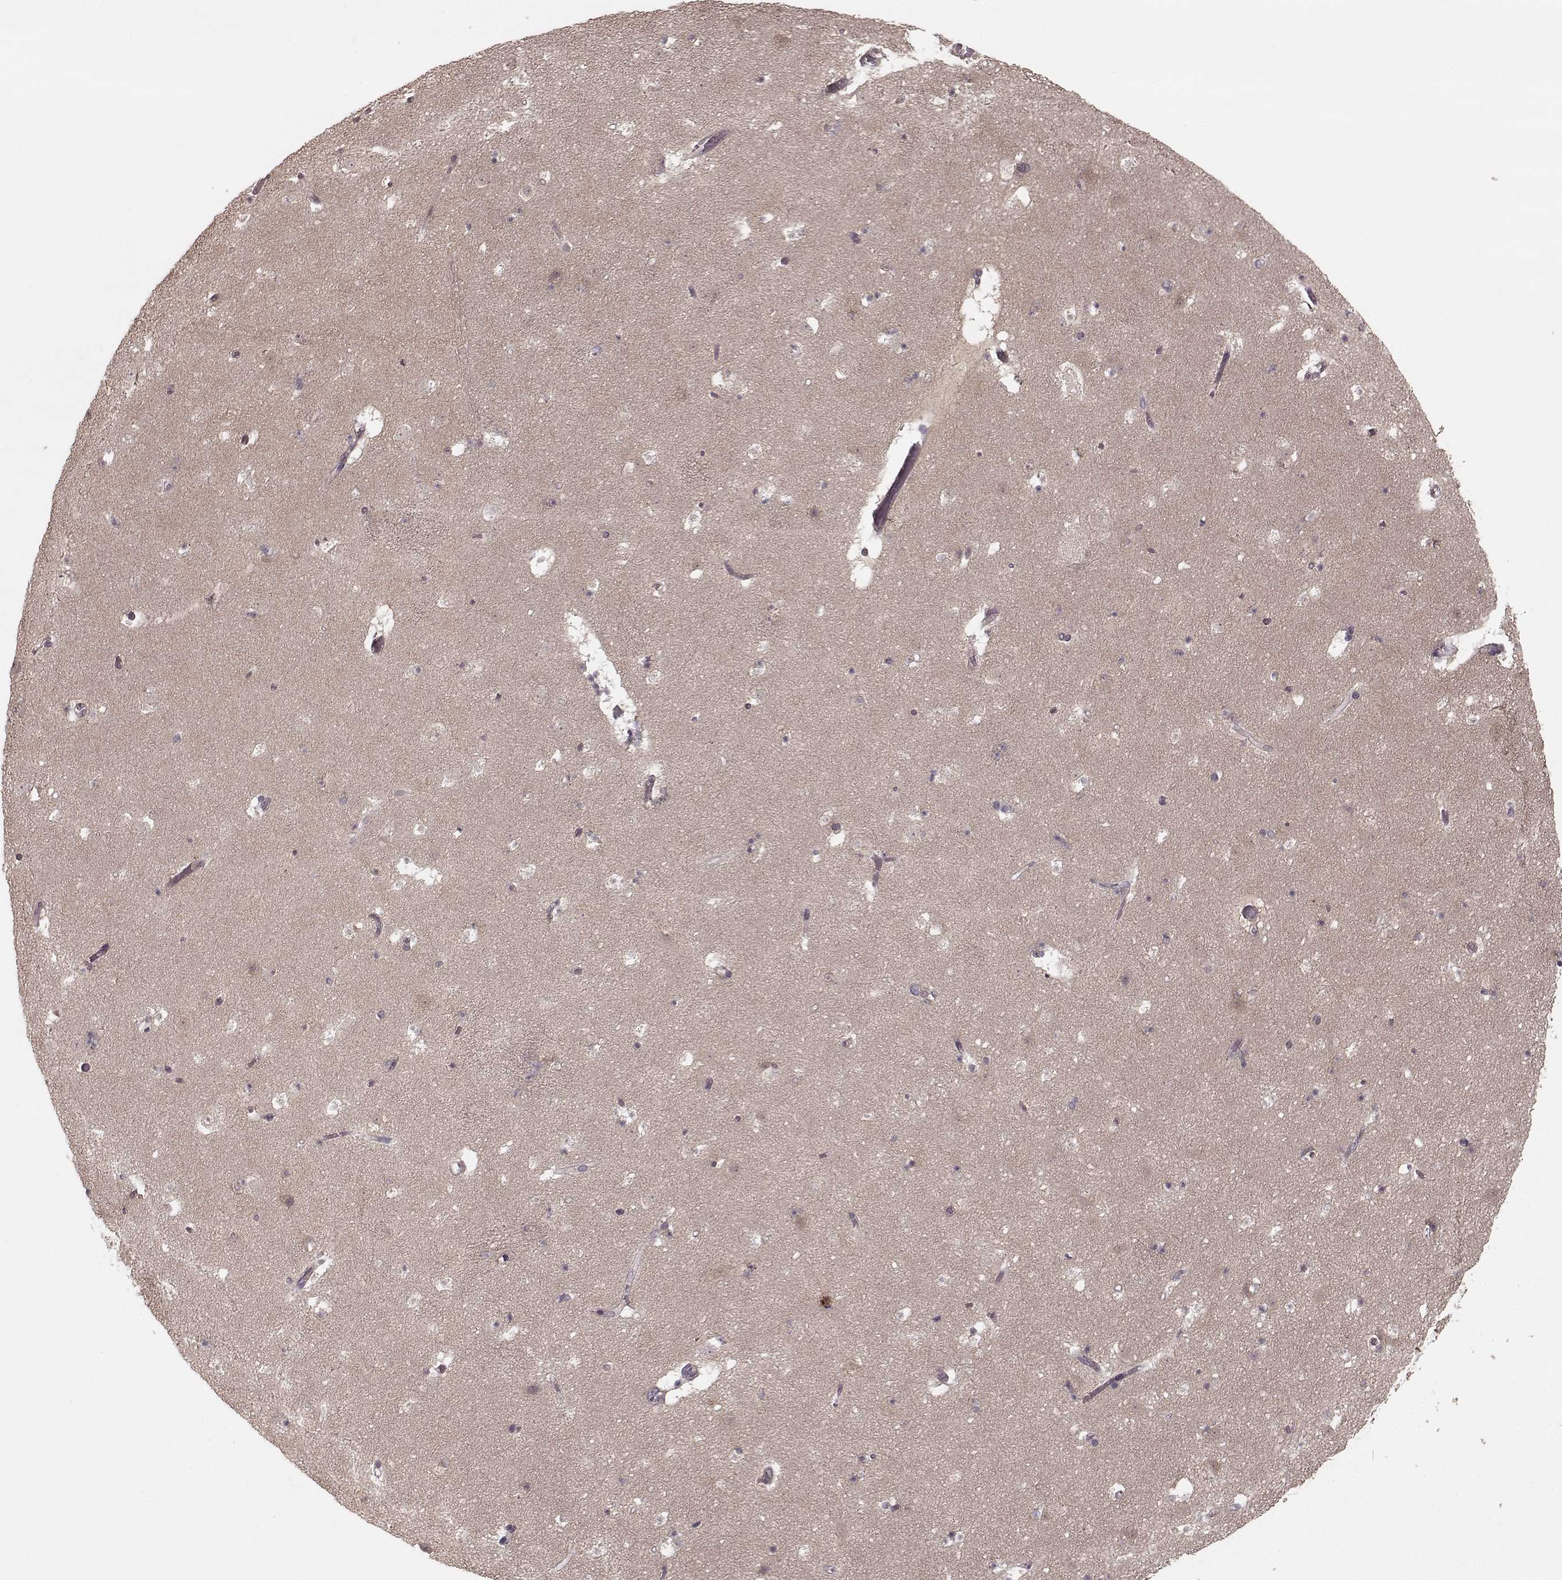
{"staining": {"intensity": "negative", "quantity": "none", "location": "none"}, "tissue": "caudate", "cell_type": "Glial cells", "image_type": "normal", "snomed": [{"axis": "morphology", "description": "Normal tissue, NOS"}, {"axis": "topography", "description": "Lateral ventricle wall"}], "caption": "DAB (3,3'-diaminobenzidine) immunohistochemical staining of unremarkable human caudate shows no significant positivity in glial cells. Brightfield microscopy of immunohistochemistry (IHC) stained with DAB (brown) and hematoxylin (blue), captured at high magnification.", "gene": "GSS", "patient": {"sex": "female", "age": 42}}